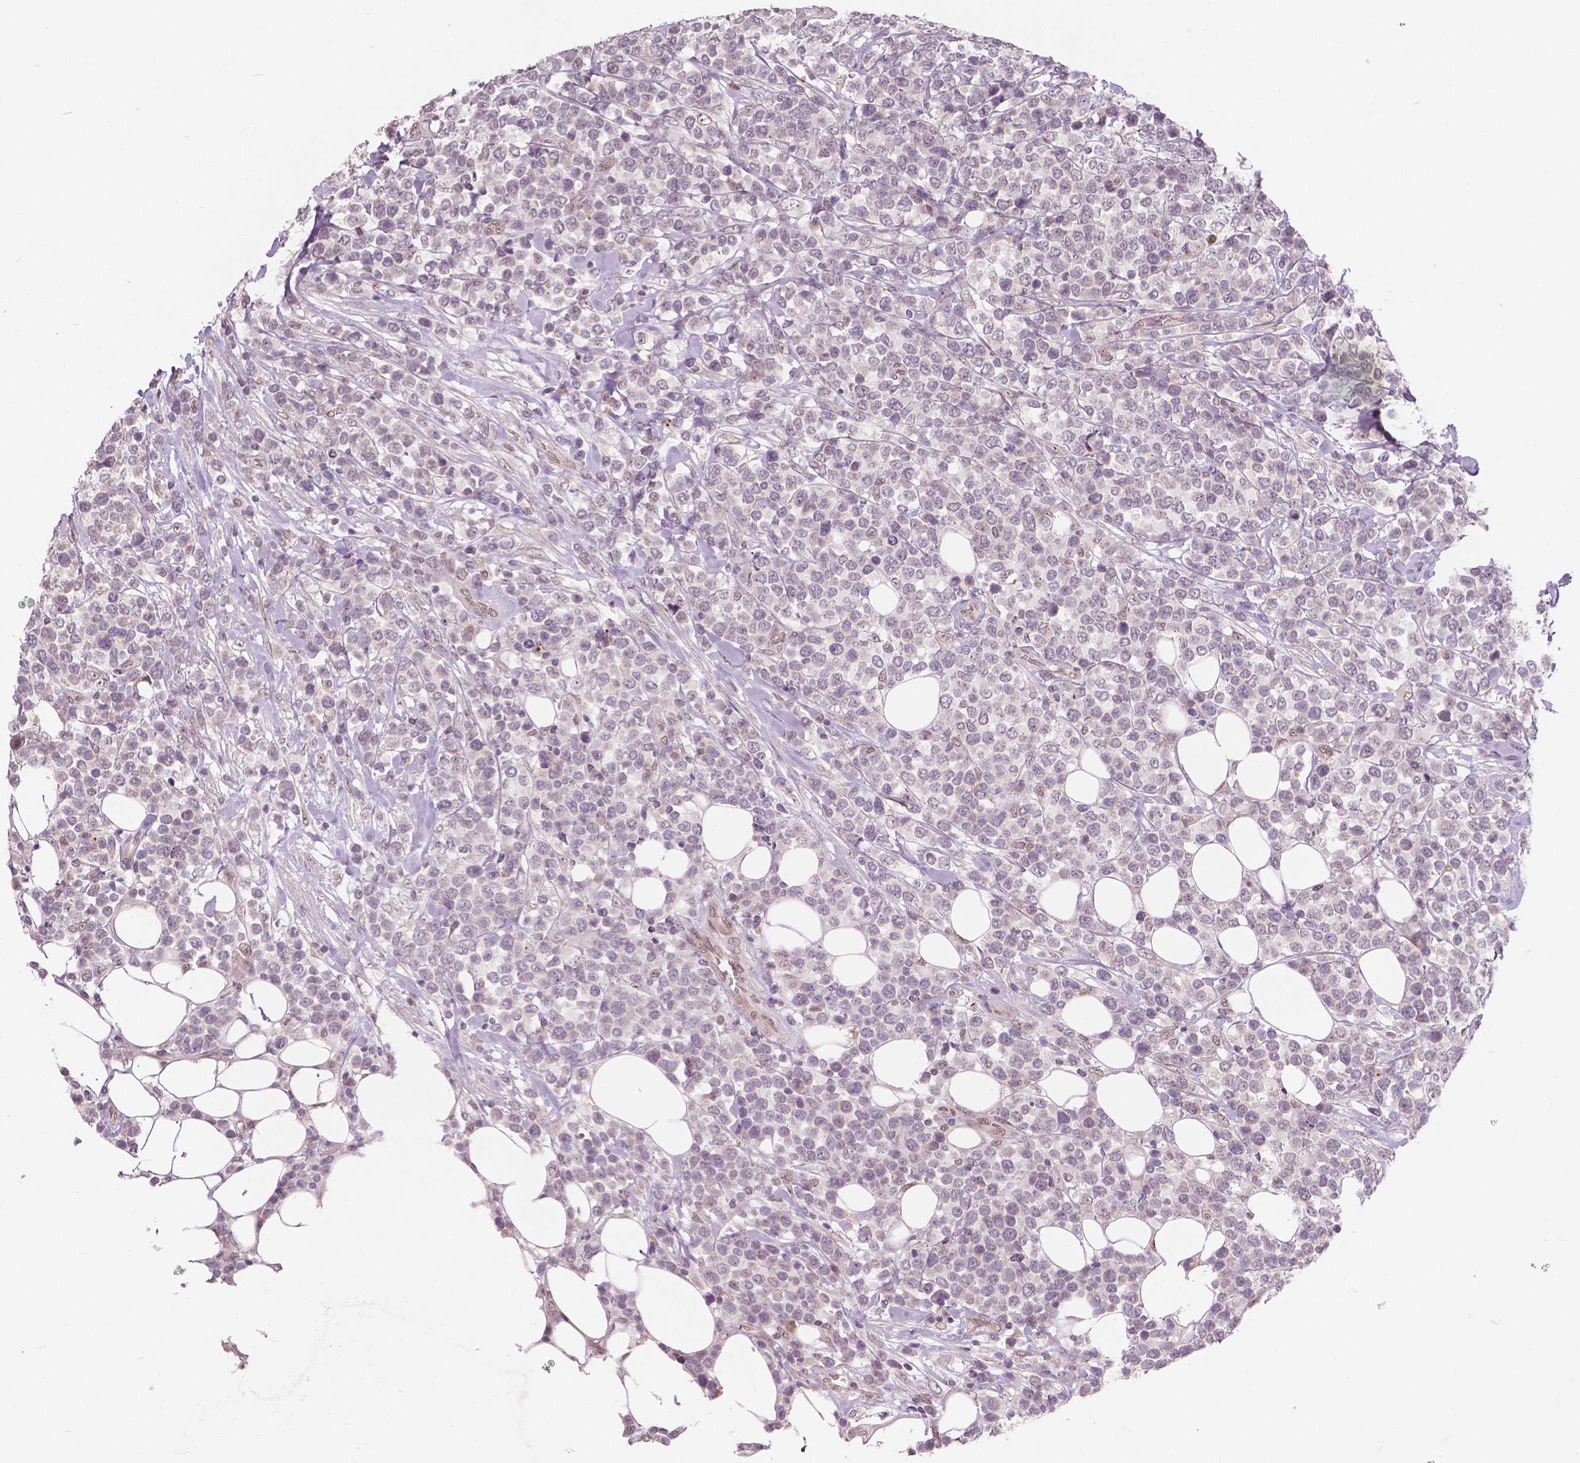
{"staining": {"intensity": "negative", "quantity": "none", "location": "none"}, "tissue": "lymphoma", "cell_type": "Tumor cells", "image_type": "cancer", "snomed": [{"axis": "morphology", "description": "Malignant lymphoma, non-Hodgkin's type, High grade"}, {"axis": "topography", "description": "Soft tissue"}], "caption": "High power microscopy histopathology image of an immunohistochemistry (IHC) photomicrograph of lymphoma, revealing no significant expression in tumor cells.", "gene": "HMBOX1", "patient": {"sex": "female", "age": 56}}